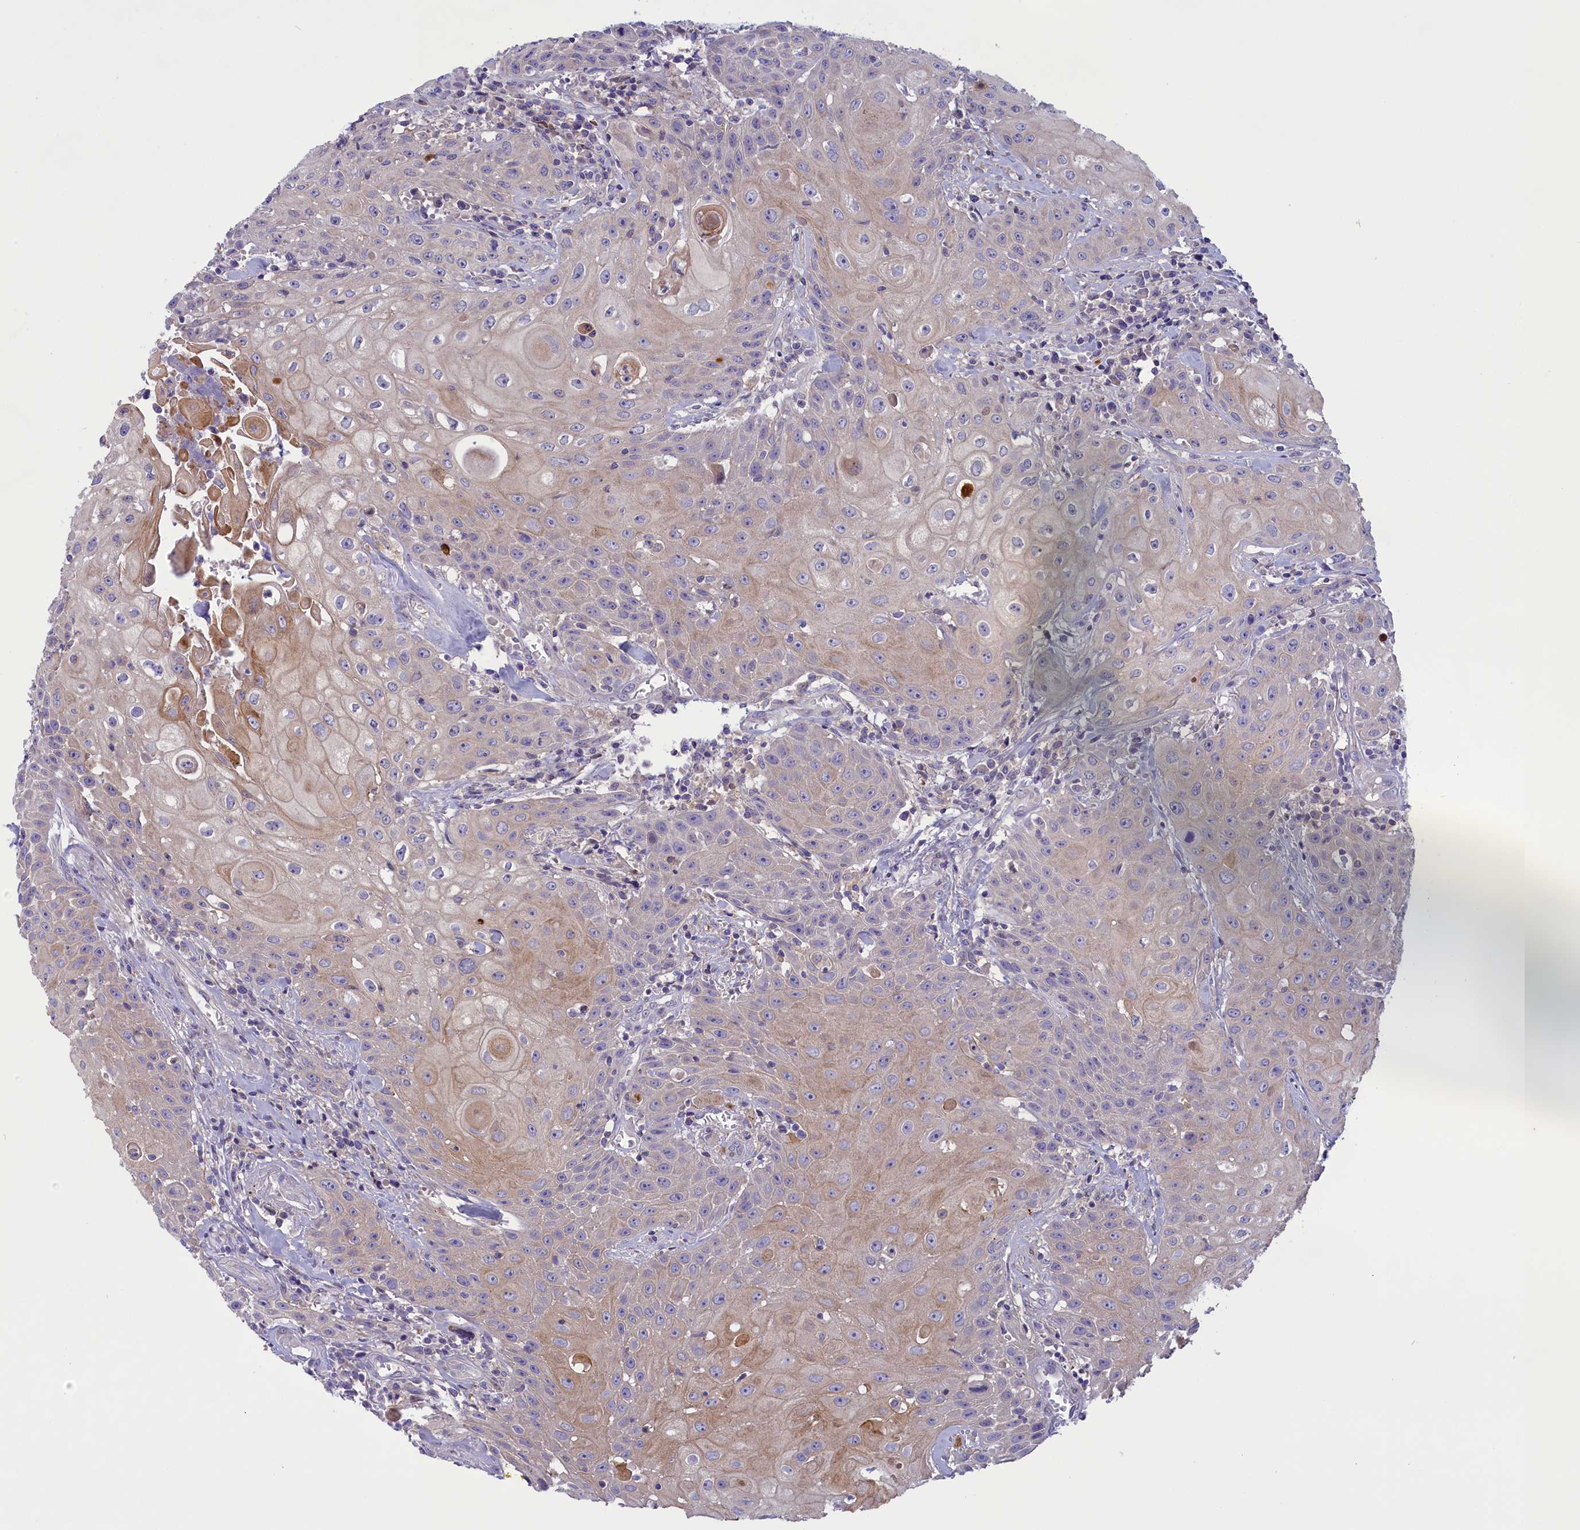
{"staining": {"intensity": "weak", "quantity": "<25%", "location": "cytoplasmic/membranous"}, "tissue": "head and neck cancer", "cell_type": "Tumor cells", "image_type": "cancer", "snomed": [{"axis": "morphology", "description": "Squamous cell carcinoma, NOS"}, {"axis": "topography", "description": "Oral tissue"}, {"axis": "topography", "description": "Head-Neck"}], "caption": "The photomicrograph exhibits no staining of tumor cells in head and neck squamous cell carcinoma.", "gene": "CORO2A", "patient": {"sex": "female", "age": 82}}